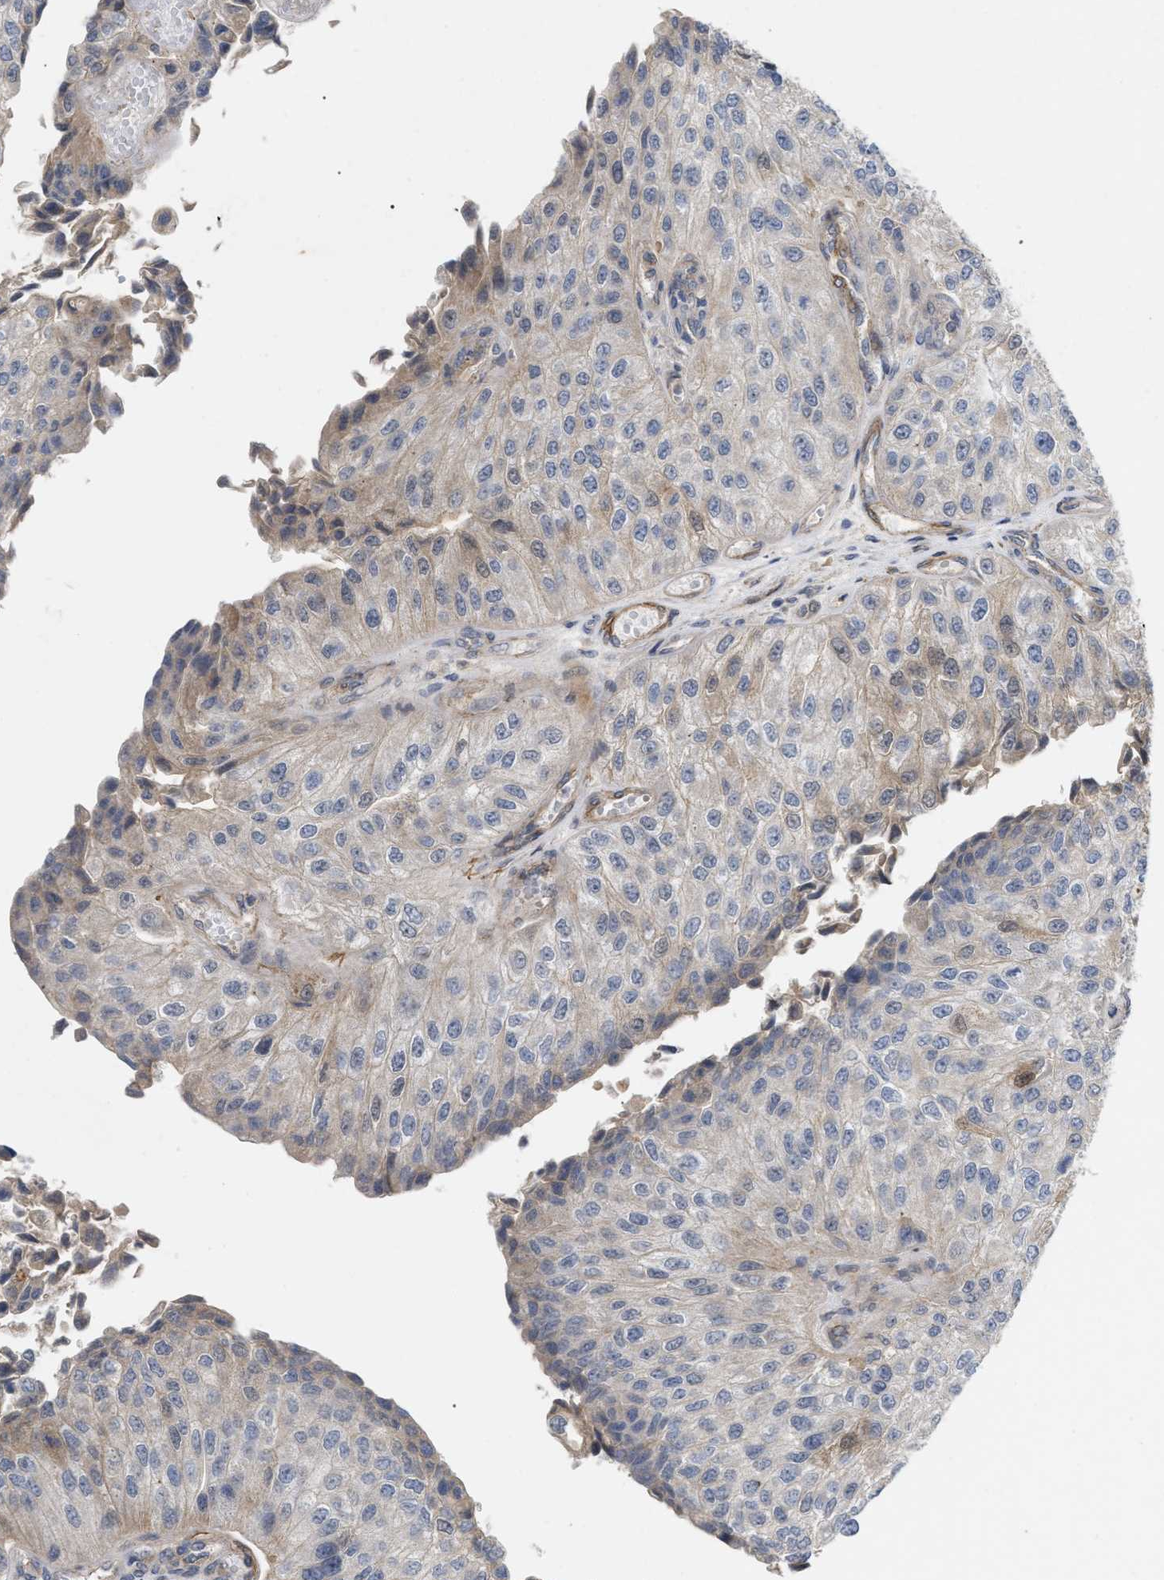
{"staining": {"intensity": "negative", "quantity": "none", "location": "none"}, "tissue": "urothelial cancer", "cell_type": "Tumor cells", "image_type": "cancer", "snomed": [{"axis": "morphology", "description": "Urothelial carcinoma, High grade"}, {"axis": "topography", "description": "Kidney"}, {"axis": "topography", "description": "Urinary bladder"}], "caption": "Immunohistochemical staining of urothelial cancer demonstrates no significant staining in tumor cells.", "gene": "ST6GALNAC6", "patient": {"sex": "male", "age": 77}}